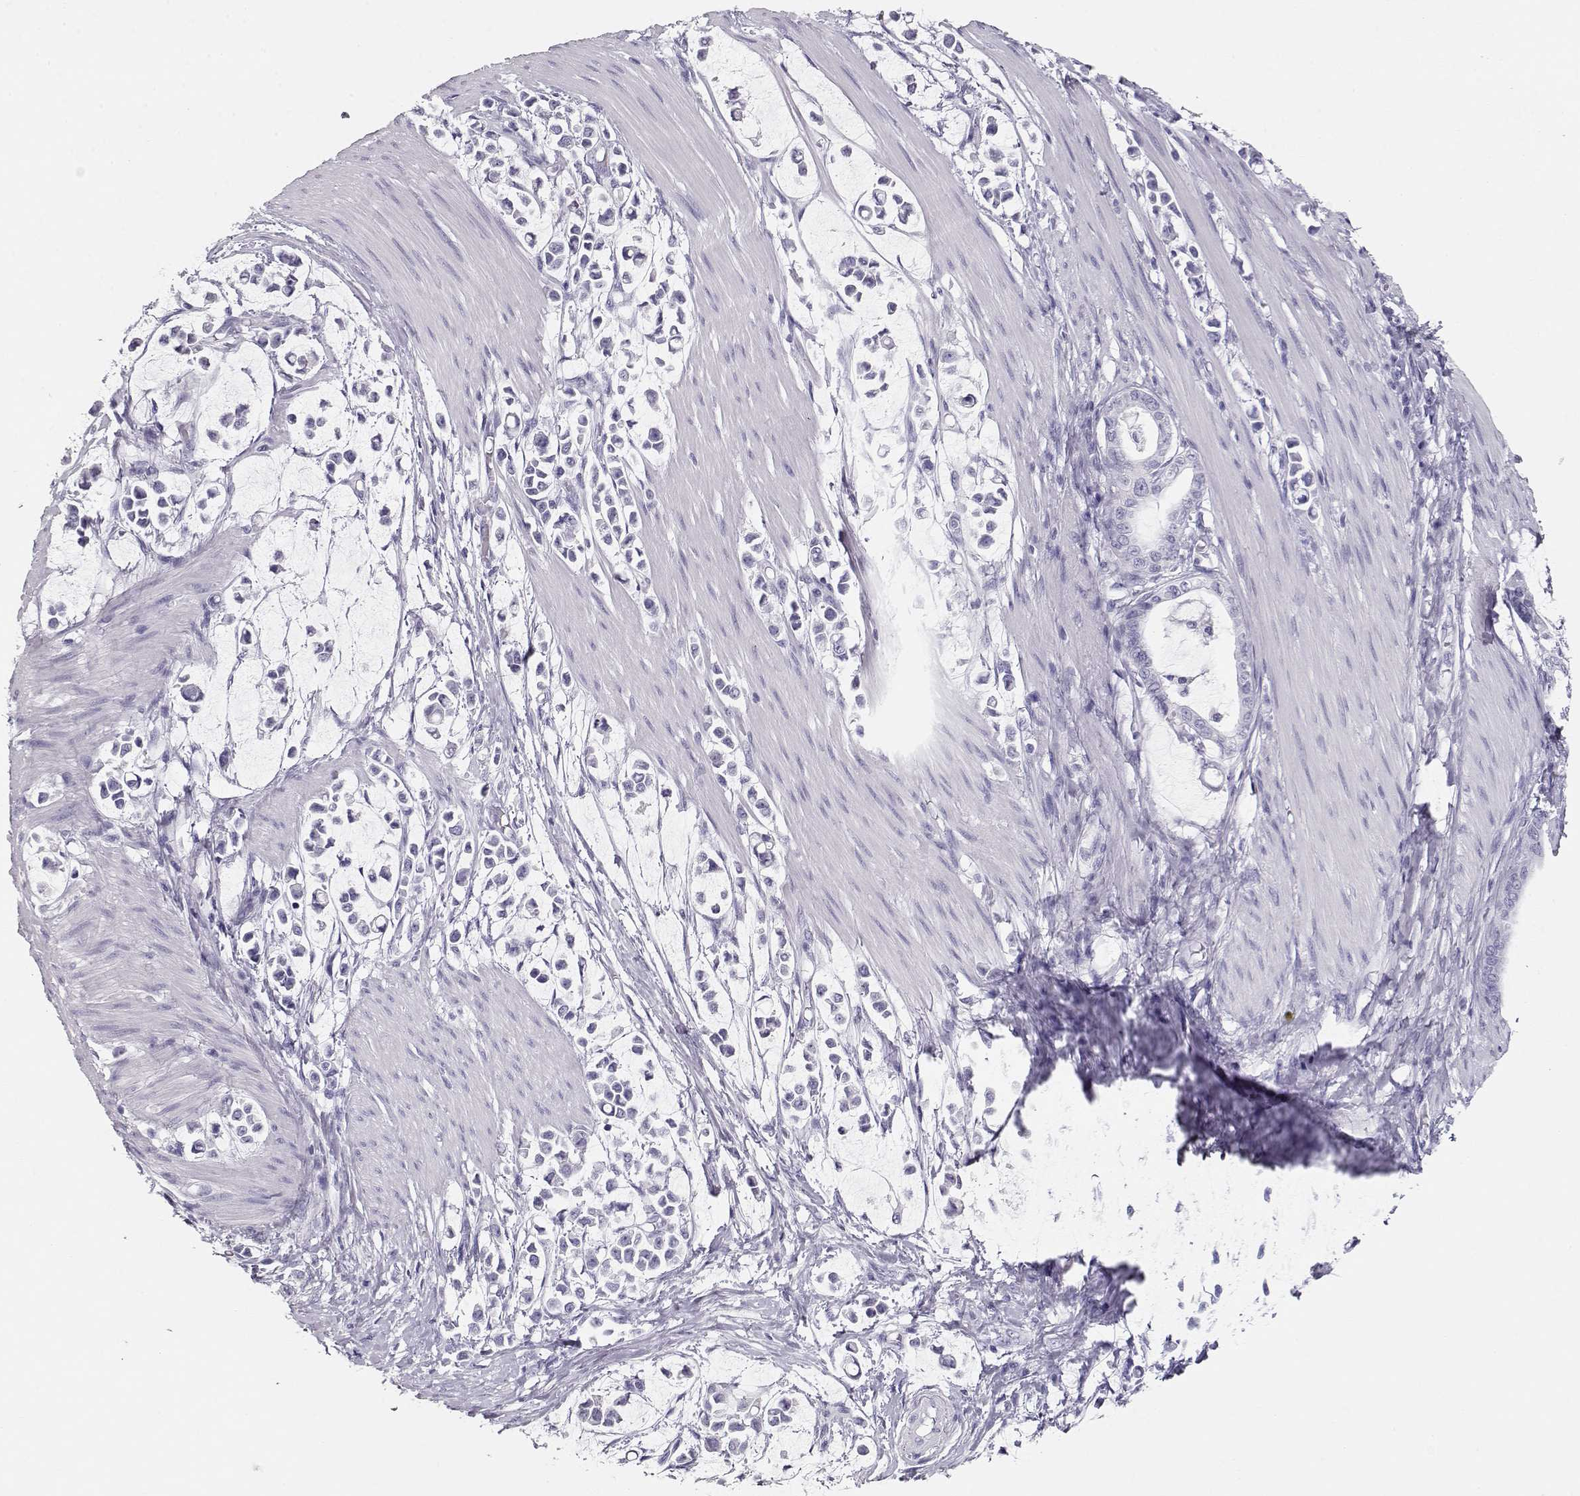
{"staining": {"intensity": "negative", "quantity": "none", "location": "none"}, "tissue": "stomach cancer", "cell_type": "Tumor cells", "image_type": "cancer", "snomed": [{"axis": "morphology", "description": "Adenocarcinoma, NOS"}, {"axis": "topography", "description": "Stomach"}], "caption": "Tumor cells show no significant protein expression in stomach cancer.", "gene": "MAGEC1", "patient": {"sex": "male", "age": 82}}